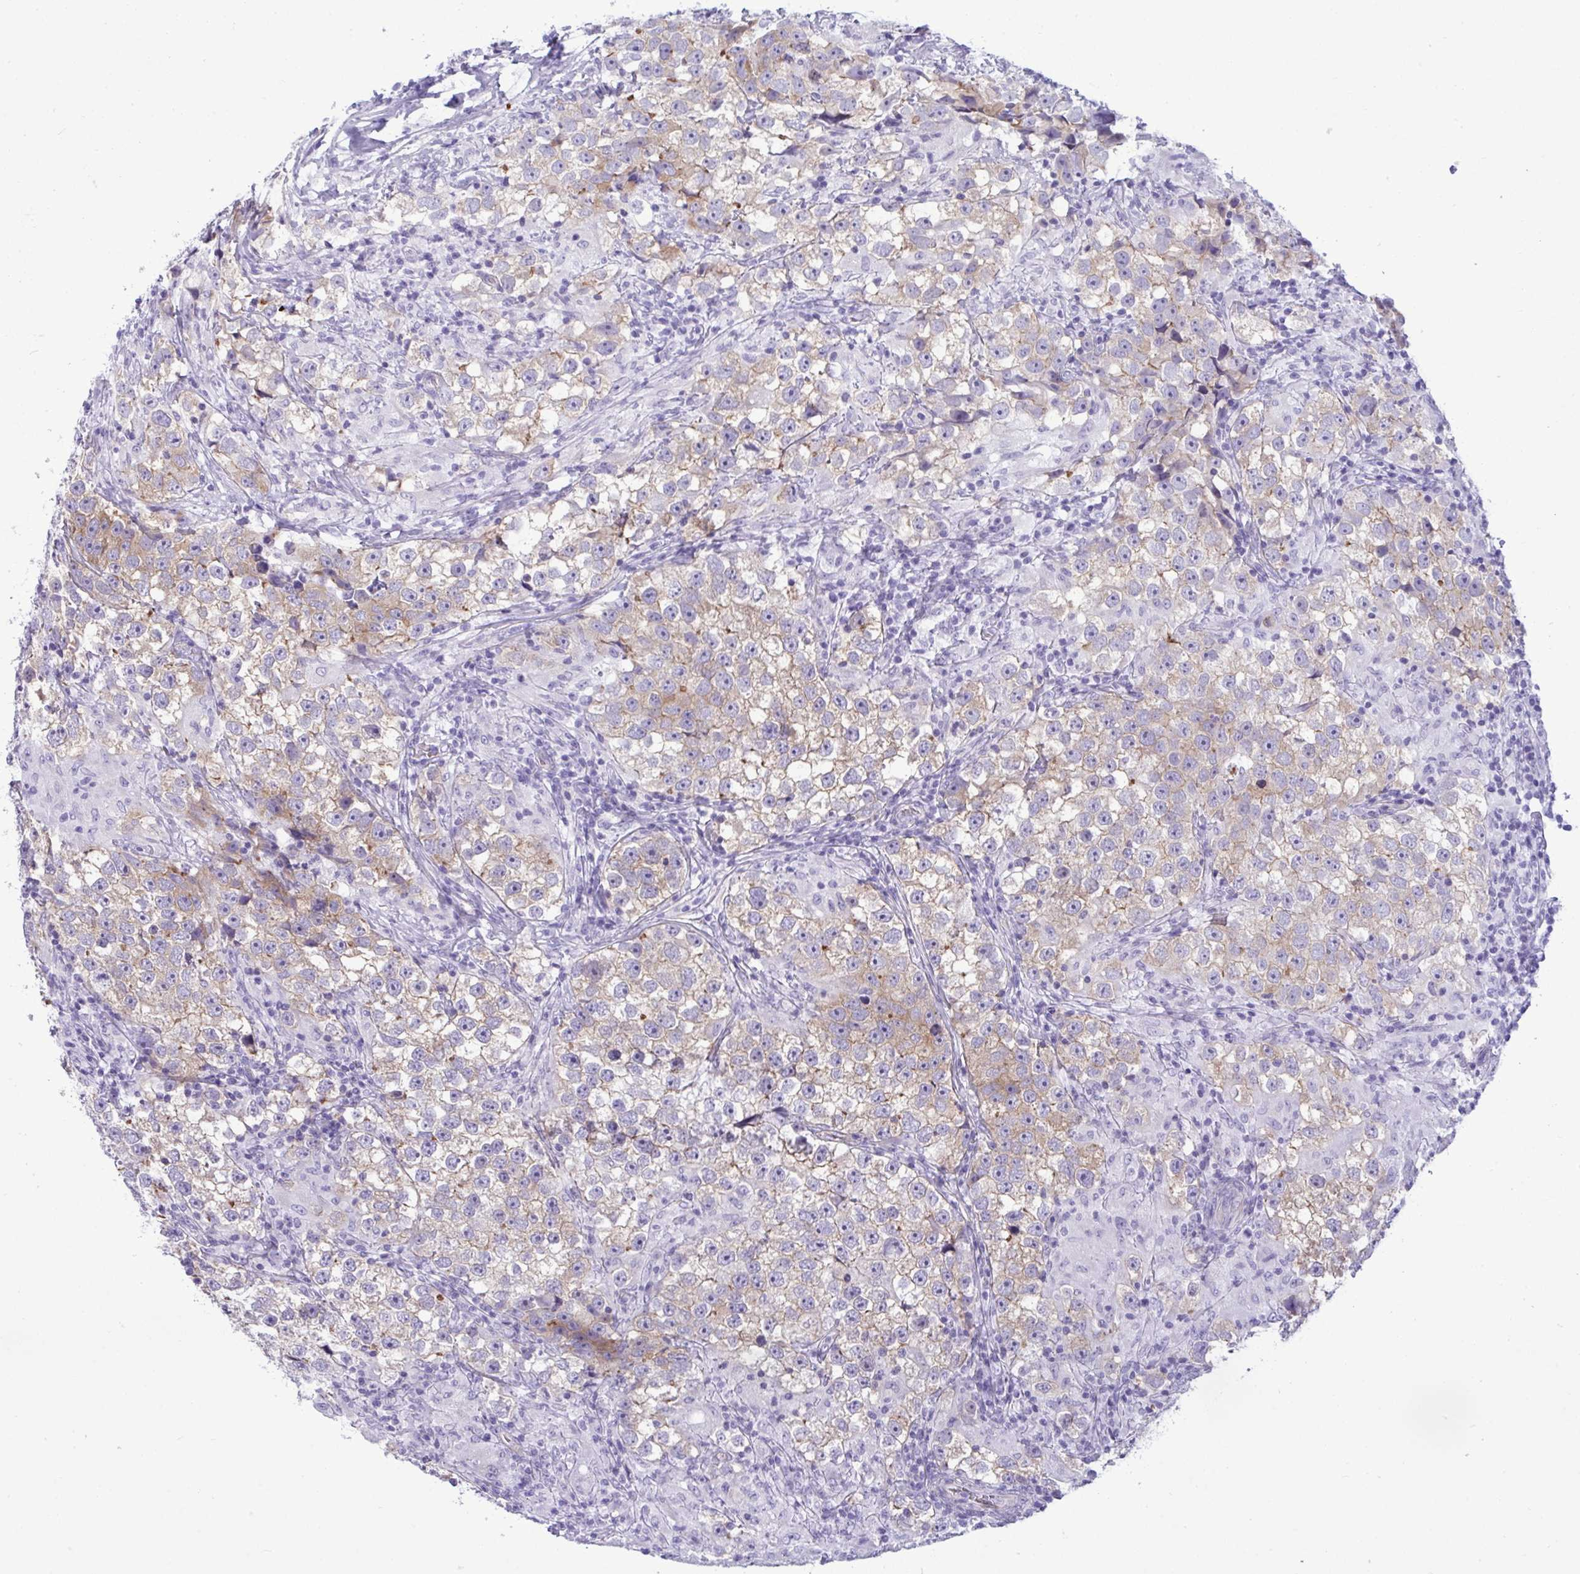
{"staining": {"intensity": "weak", "quantity": "25%-75%", "location": "cytoplasmic/membranous"}, "tissue": "testis cancer", "cell_type": "Tumor cells", "image_type": "cancer", "snomed": [{"axis": "morphology", "description": "Seminoma, NOS"}, {"axis": "topography", "description": "Testis"}], "caption": "This micrograph displays IHC staining of human testis cancer, with low weak cytoplasmic/membranous expression in about 25%-75% of tumor cells.", "gene": "MYH10", "patient": {"sex": "male", "age": 46}}